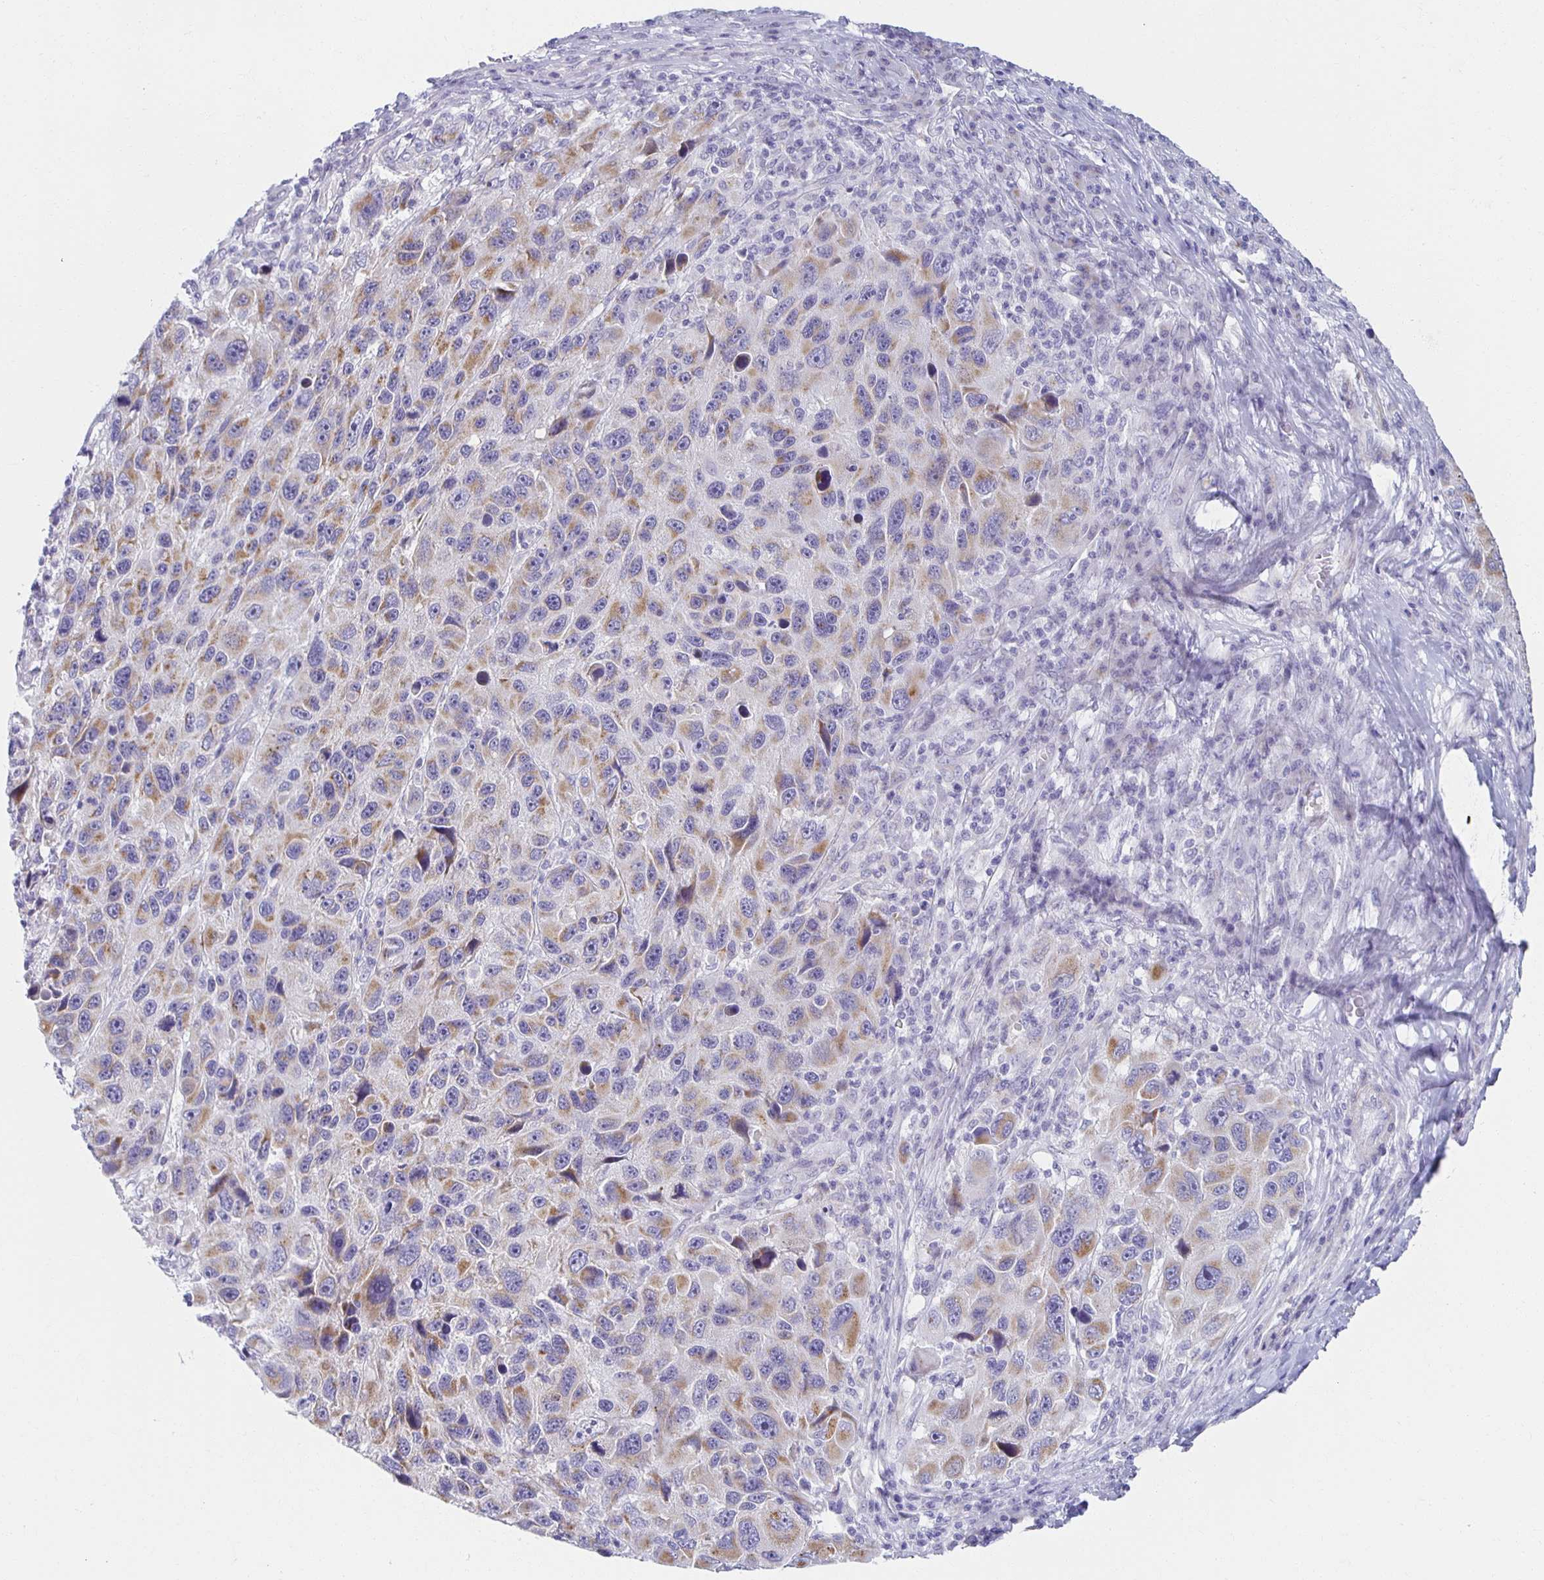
{"staining": {"intensity": "moderate", "quantity": "25%-75%", "location": "cytoplasmic/membranous"}, "tissue": "melanoma", "cell_type": "Tumor cells", "image_type": "cancer", "snomed": [{"axis": "morphology", "description": "Malignant melanoma, NOS"}, {"axis": "topography", "description": "Skin"}], "caption": "Brown immunohistochemical staining in melanoma reveals moderate cytoplasmic/membranous expression in about 25%-75% of tumor cells. The protein of interest is stained brown, and the nuclei are stained in blue (DAB IHC with brightfield microscopy, high magnification).", "gene": "TEX44", "patient": {"sex": "male", "age": 53}}